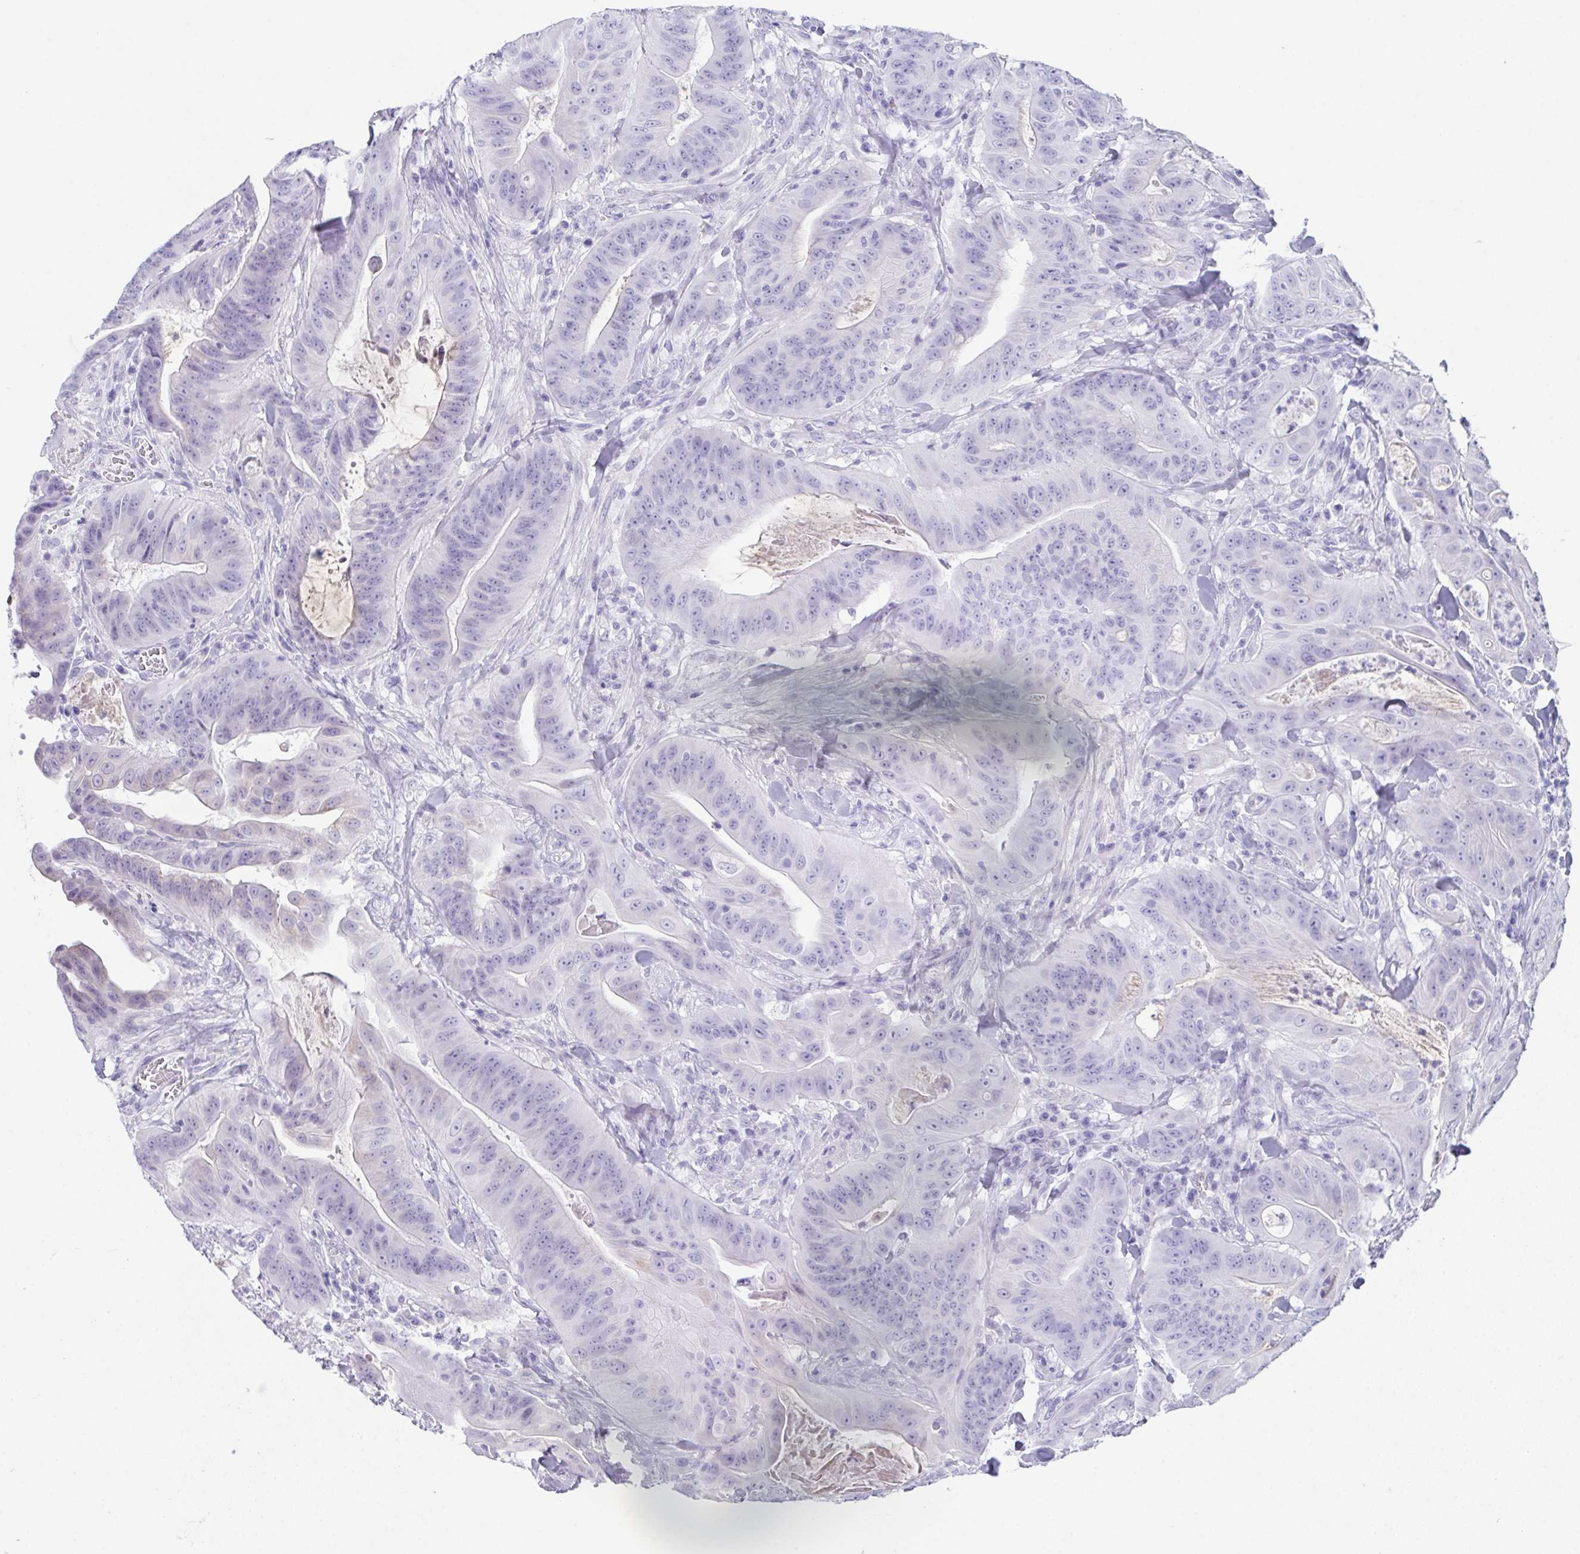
{"staining": {"intensity": "negative", "quantity": "none", "location": "none"}, "tissue": "colorectal cancer", "cell_type": "Tumor cells", "image_type": "cancer", "snomed": [{"axis": "morphology", "description": "Adenocarcinoma, NOS"}, {"axis": "topography", "description": "Colon"}], "caption": "This photomicrograph is of colorectal adenocarcinoma stained with immunohistochemistry (IHC) to label a protein in brown with the nuclei are counter-stained blue. There is no expression in tumor cells. (DAB (3,3'-diaminobenzidine) IHC, high magnification).", "gene": "TEX19", "patient": {"sex": "male", "age": 33}}